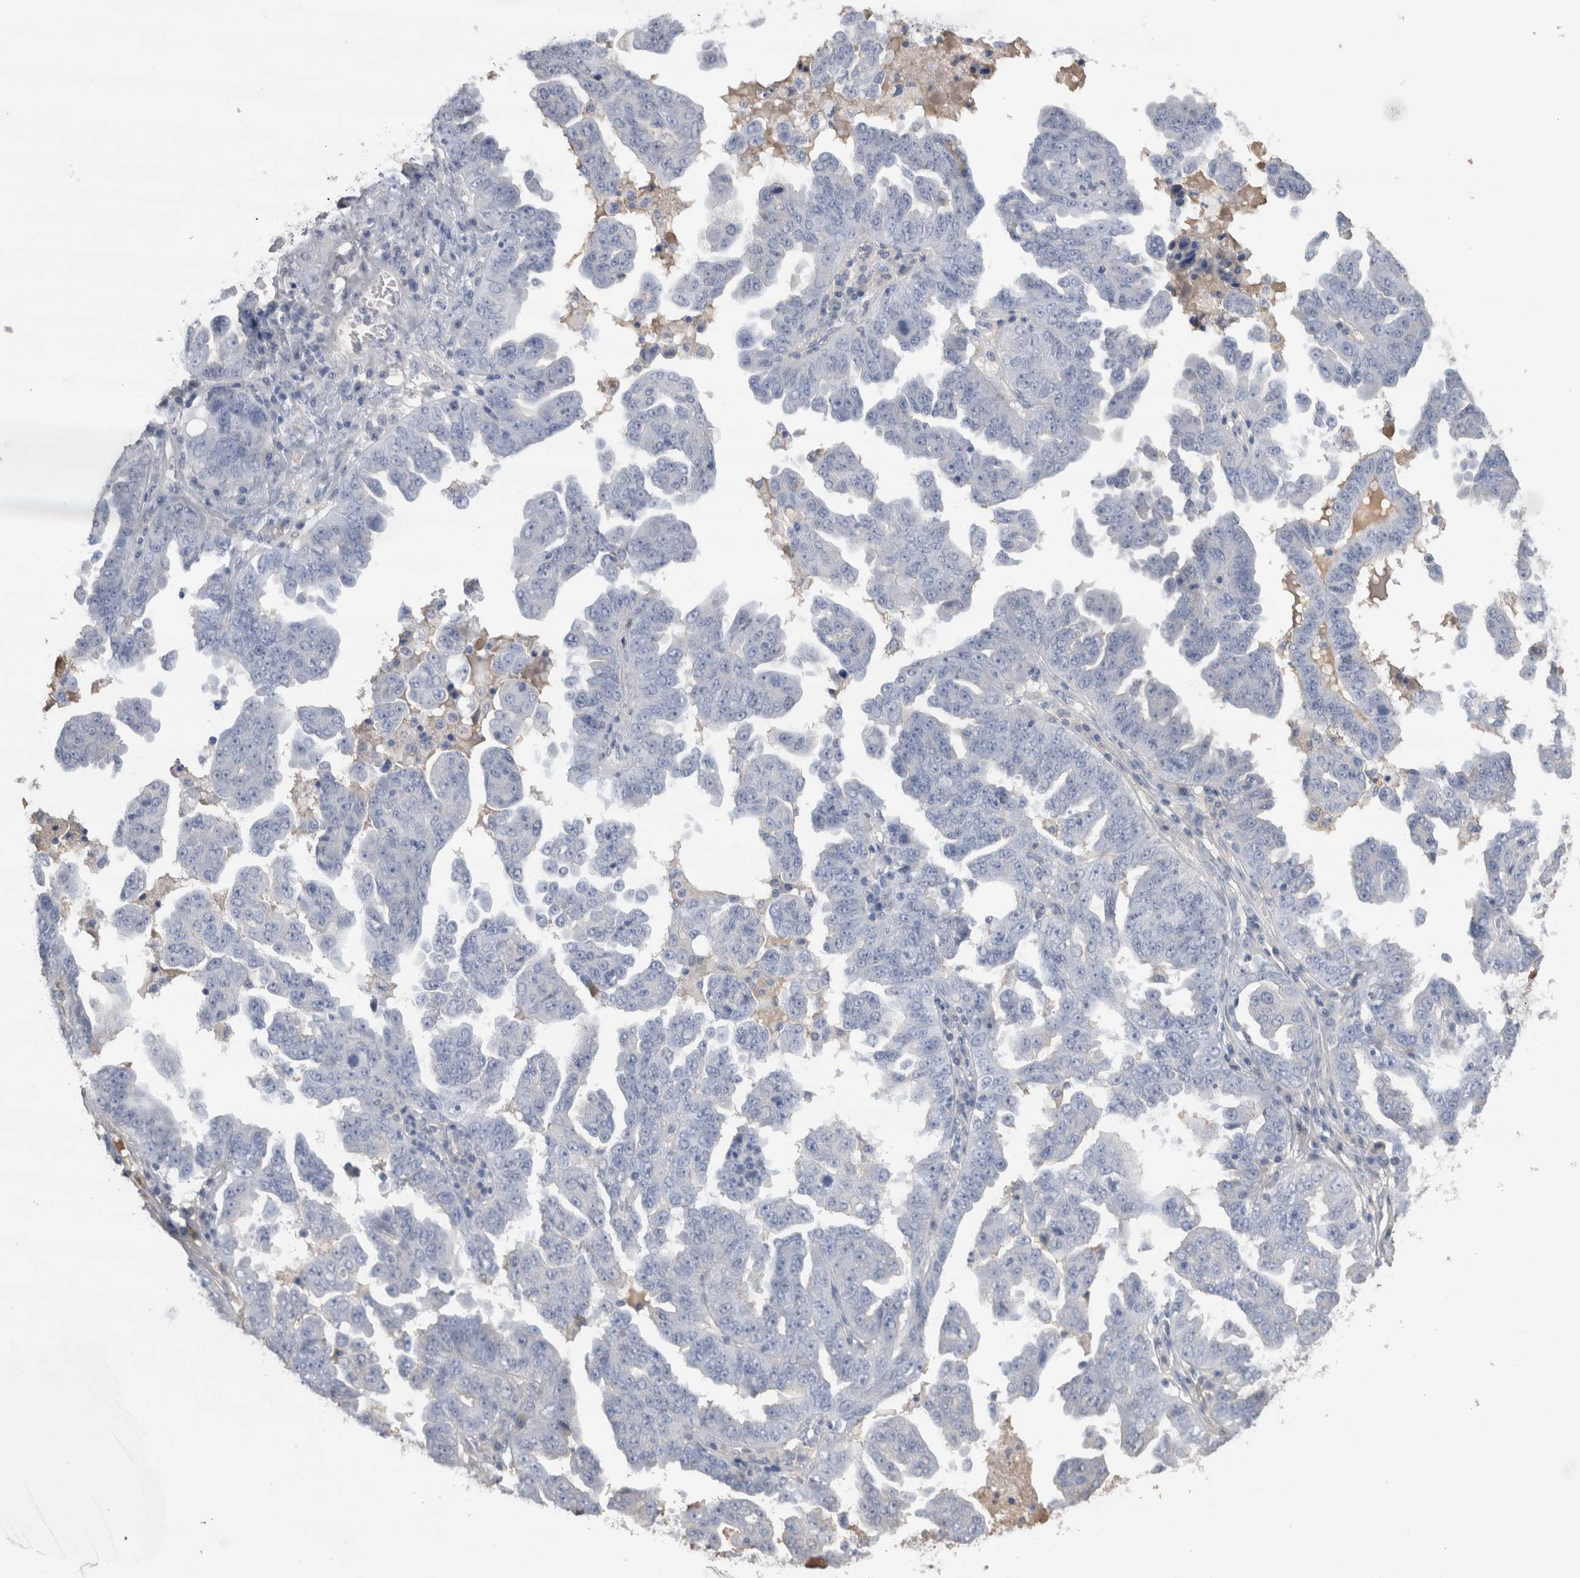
{"staining": {"intensity": "negative", "quantity": "none", "location": "none"}, "tissue": "ovarian cancer", "cell_type": "Tumor cells", "image_type": "cancer", "snomed": [{"axis": "morphology", "description": "Carcinoma, endometroid"}, {"axis": "topography", "description": "Ovary"}], "caption": "Tumor cells show no significant staining in ovarian endometroid carcinoma. (Brightfield microscopy of DAB IHC at high magnification).", "gene": "REG1A", "patient": {"sex": "female", "age": 62}}